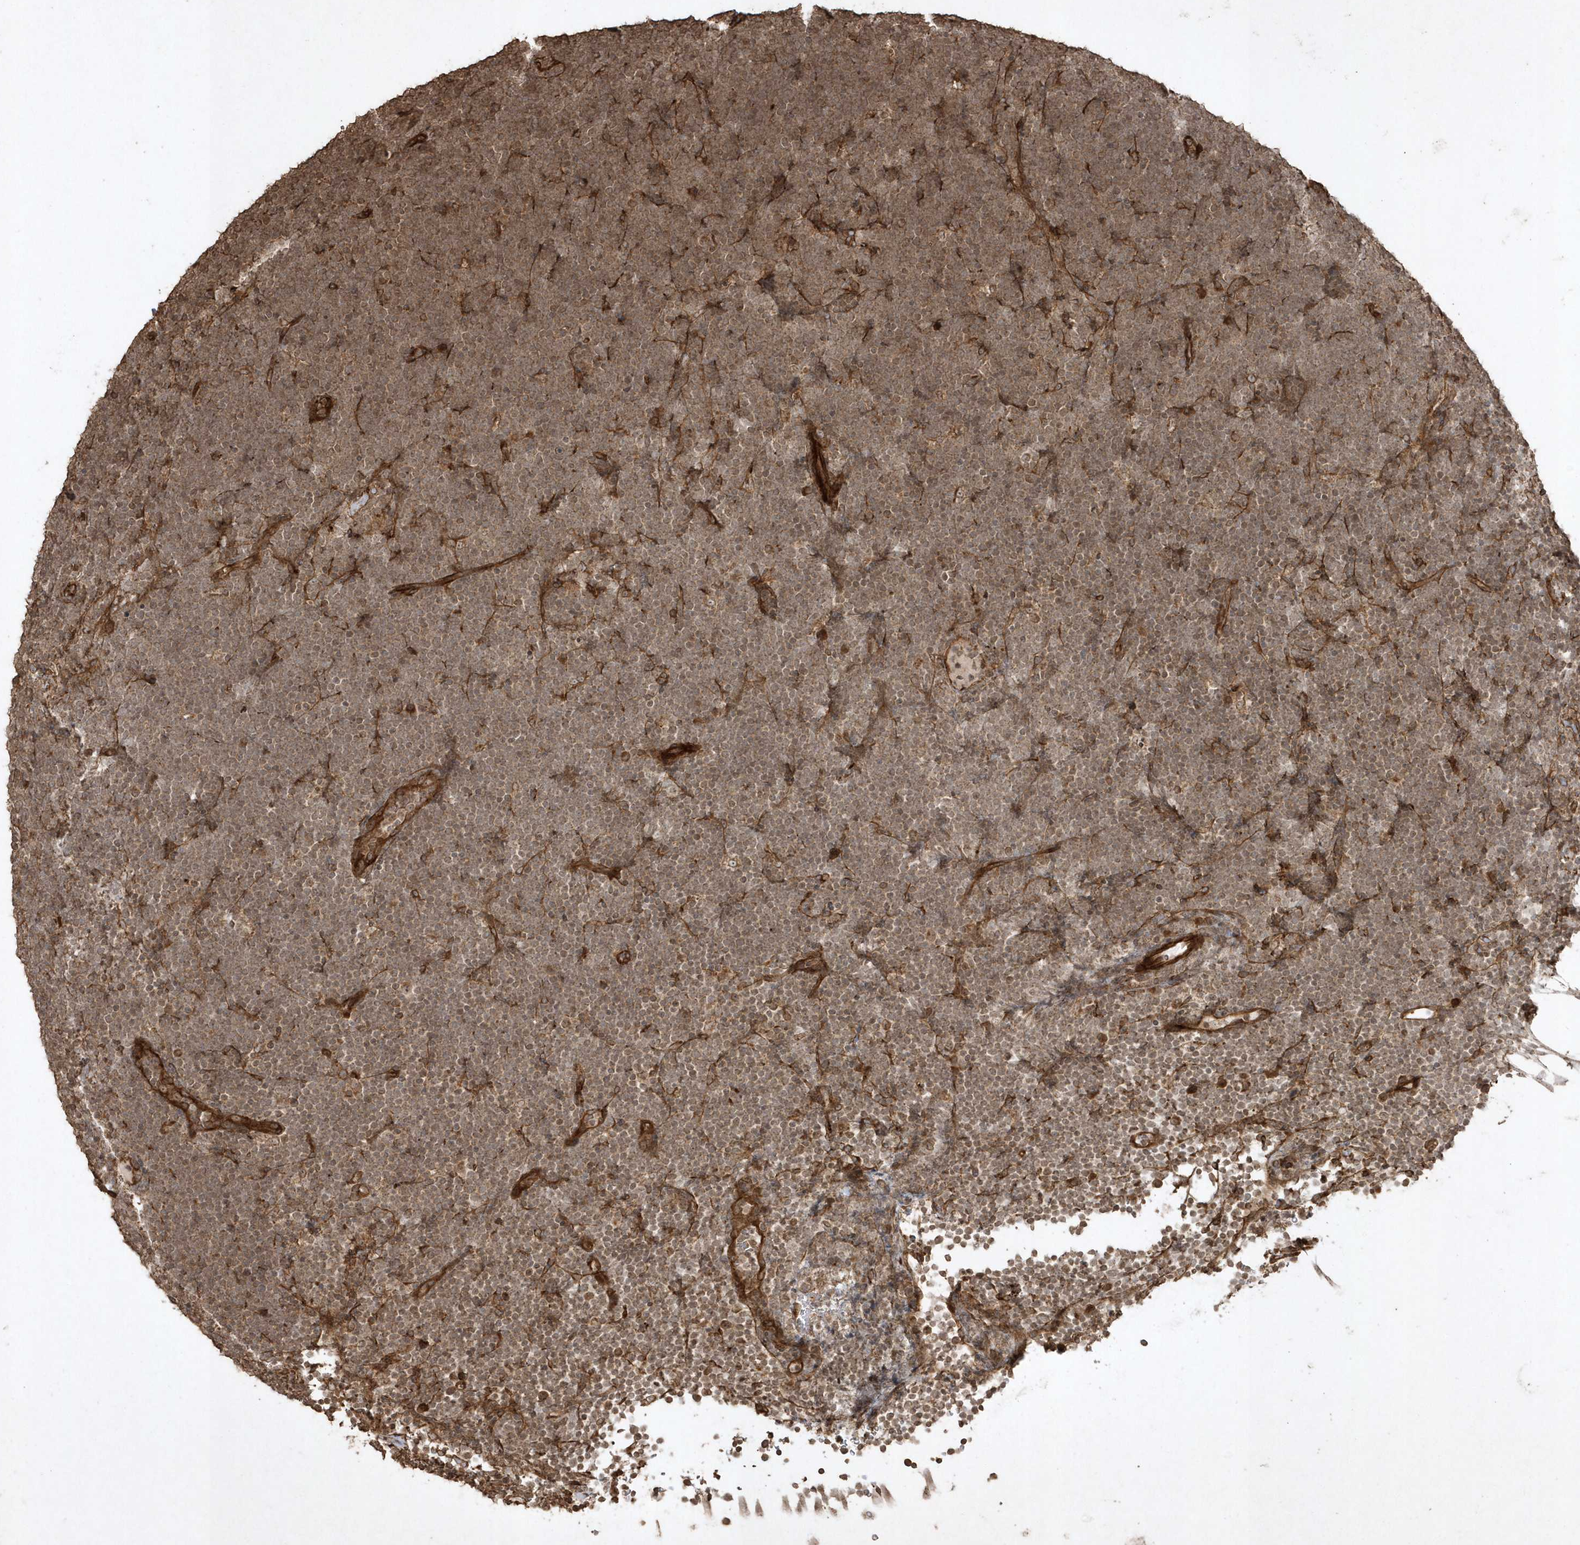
{"staining": {"intensity": "moderate", "quantity": ">75%", "location": "cytoplasmic/membranous,nuclear"}, "tissue": "lymphoma", "cell_type": "Tumor cells", "image_type": "cancer", "snomed": [{"axis": "morphology", "description": "Malignant lymphoma, non-Hodgkin's type, High grade"}, {"axis": "topography", "description": "Lymph node"}], "caption": "Approximately >75% of tumor cells in high-grade malignant lymphoma, non-Hodgkin's type display moderate cytoplasmic/membranous and nuclear protein staining as visualized by brown immunohistochemical staining.", "gene": "AVPI1", "patient": {"sex": "male", "age": 13}}